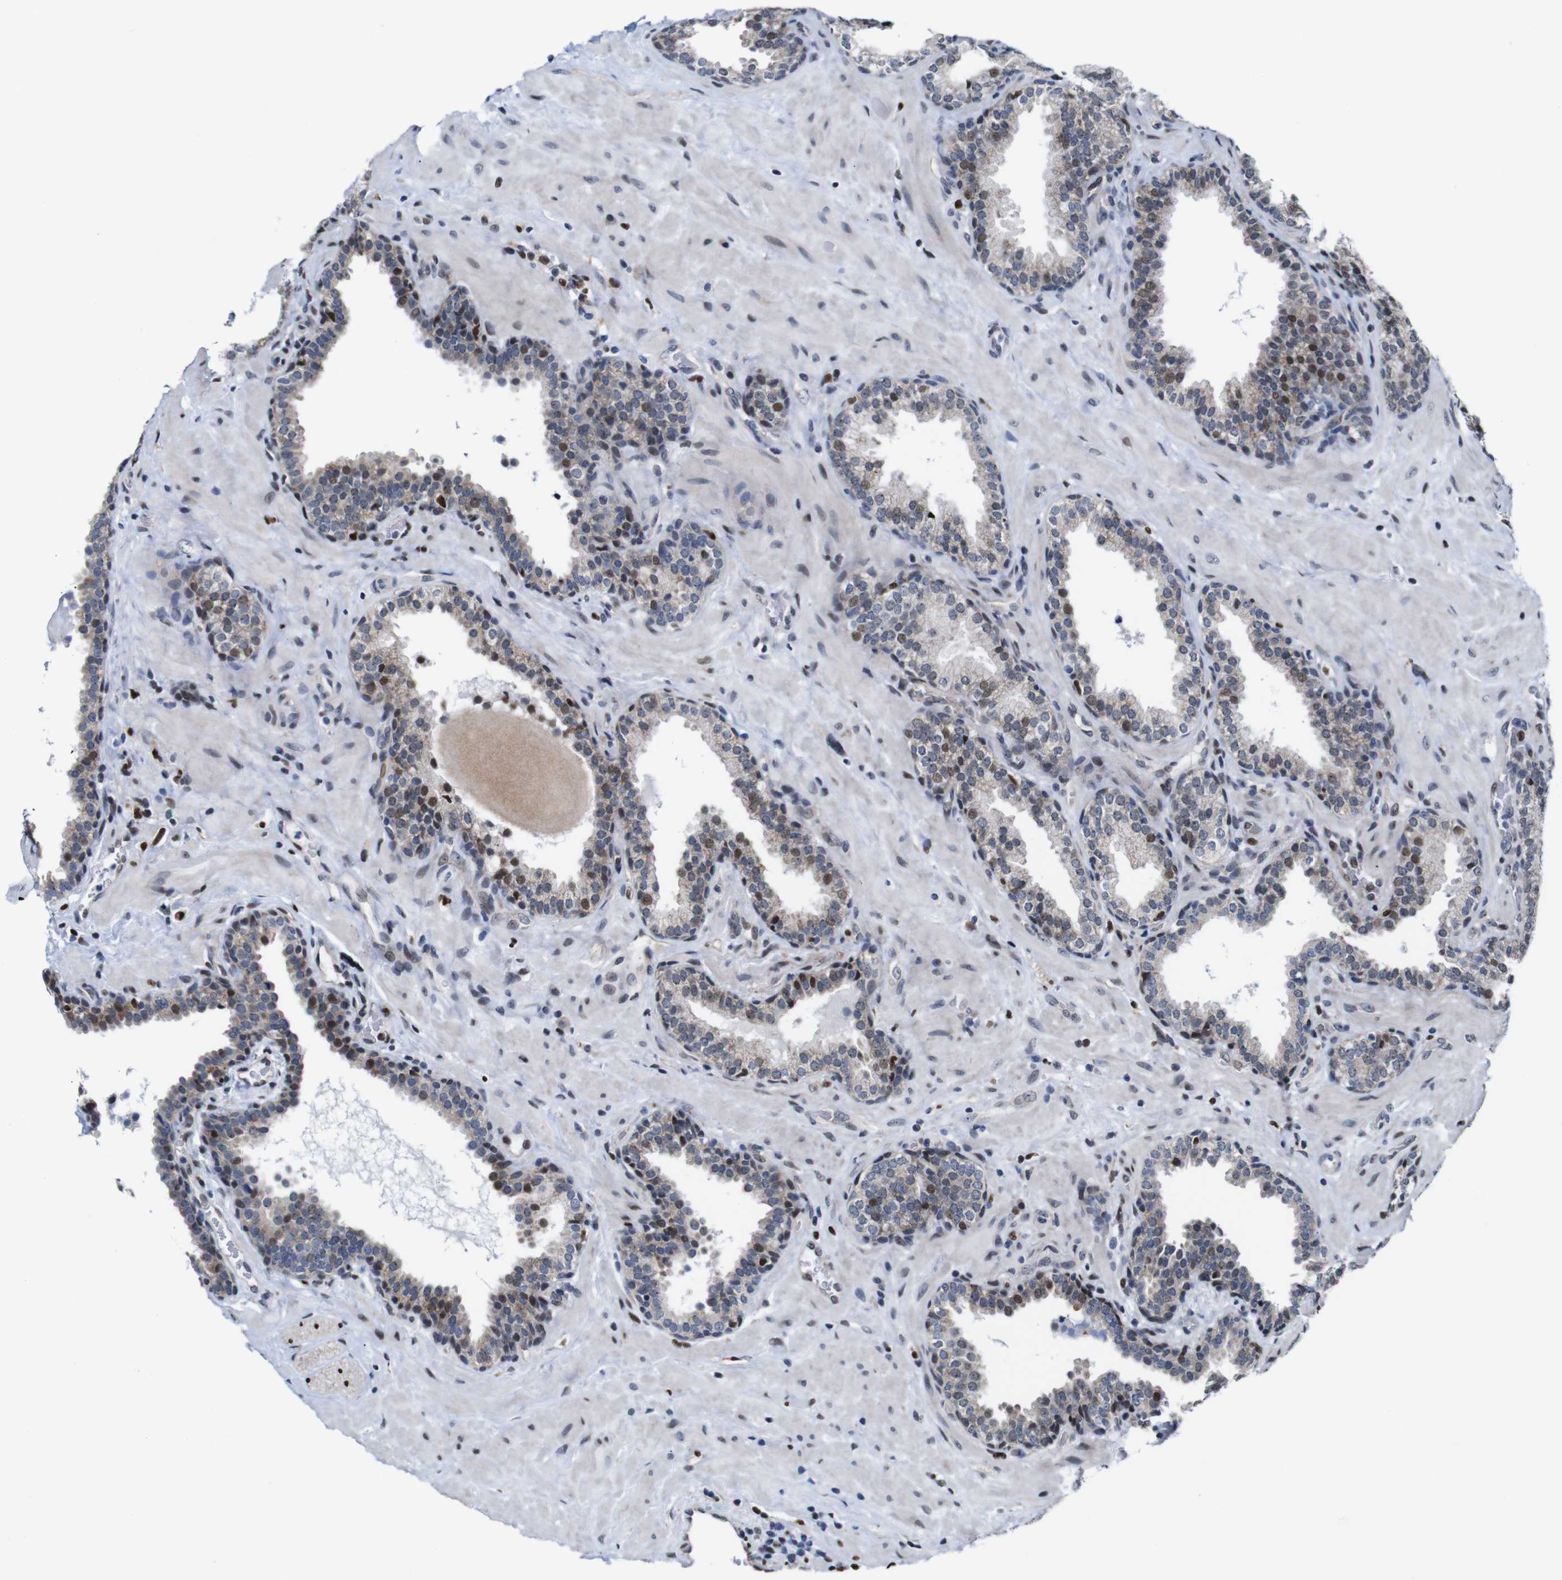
{"staining": {"intensity": "moderate", "quantity": "<25%", "location": "cytoplasmic/membranous,nuclear"}, "tissue": "prostate", "cell_type": "Glandular cells", "image_type": "normal", "snomed": [{"axis": "morphology", "description": "Normal tissue, NOS"}, {"axis": "topography", "description": "Prostate"}], "caption": "Immunohistochemistry (DAB (3,3'-diaminobenzidine)) staining of benign prostate demonstrates moderate cytoplasmic/membranous,nuclear protein expression in about <25% of glandular cells.", "gene": "GATA6", "patient": {"sex": "male", "age": 51}}